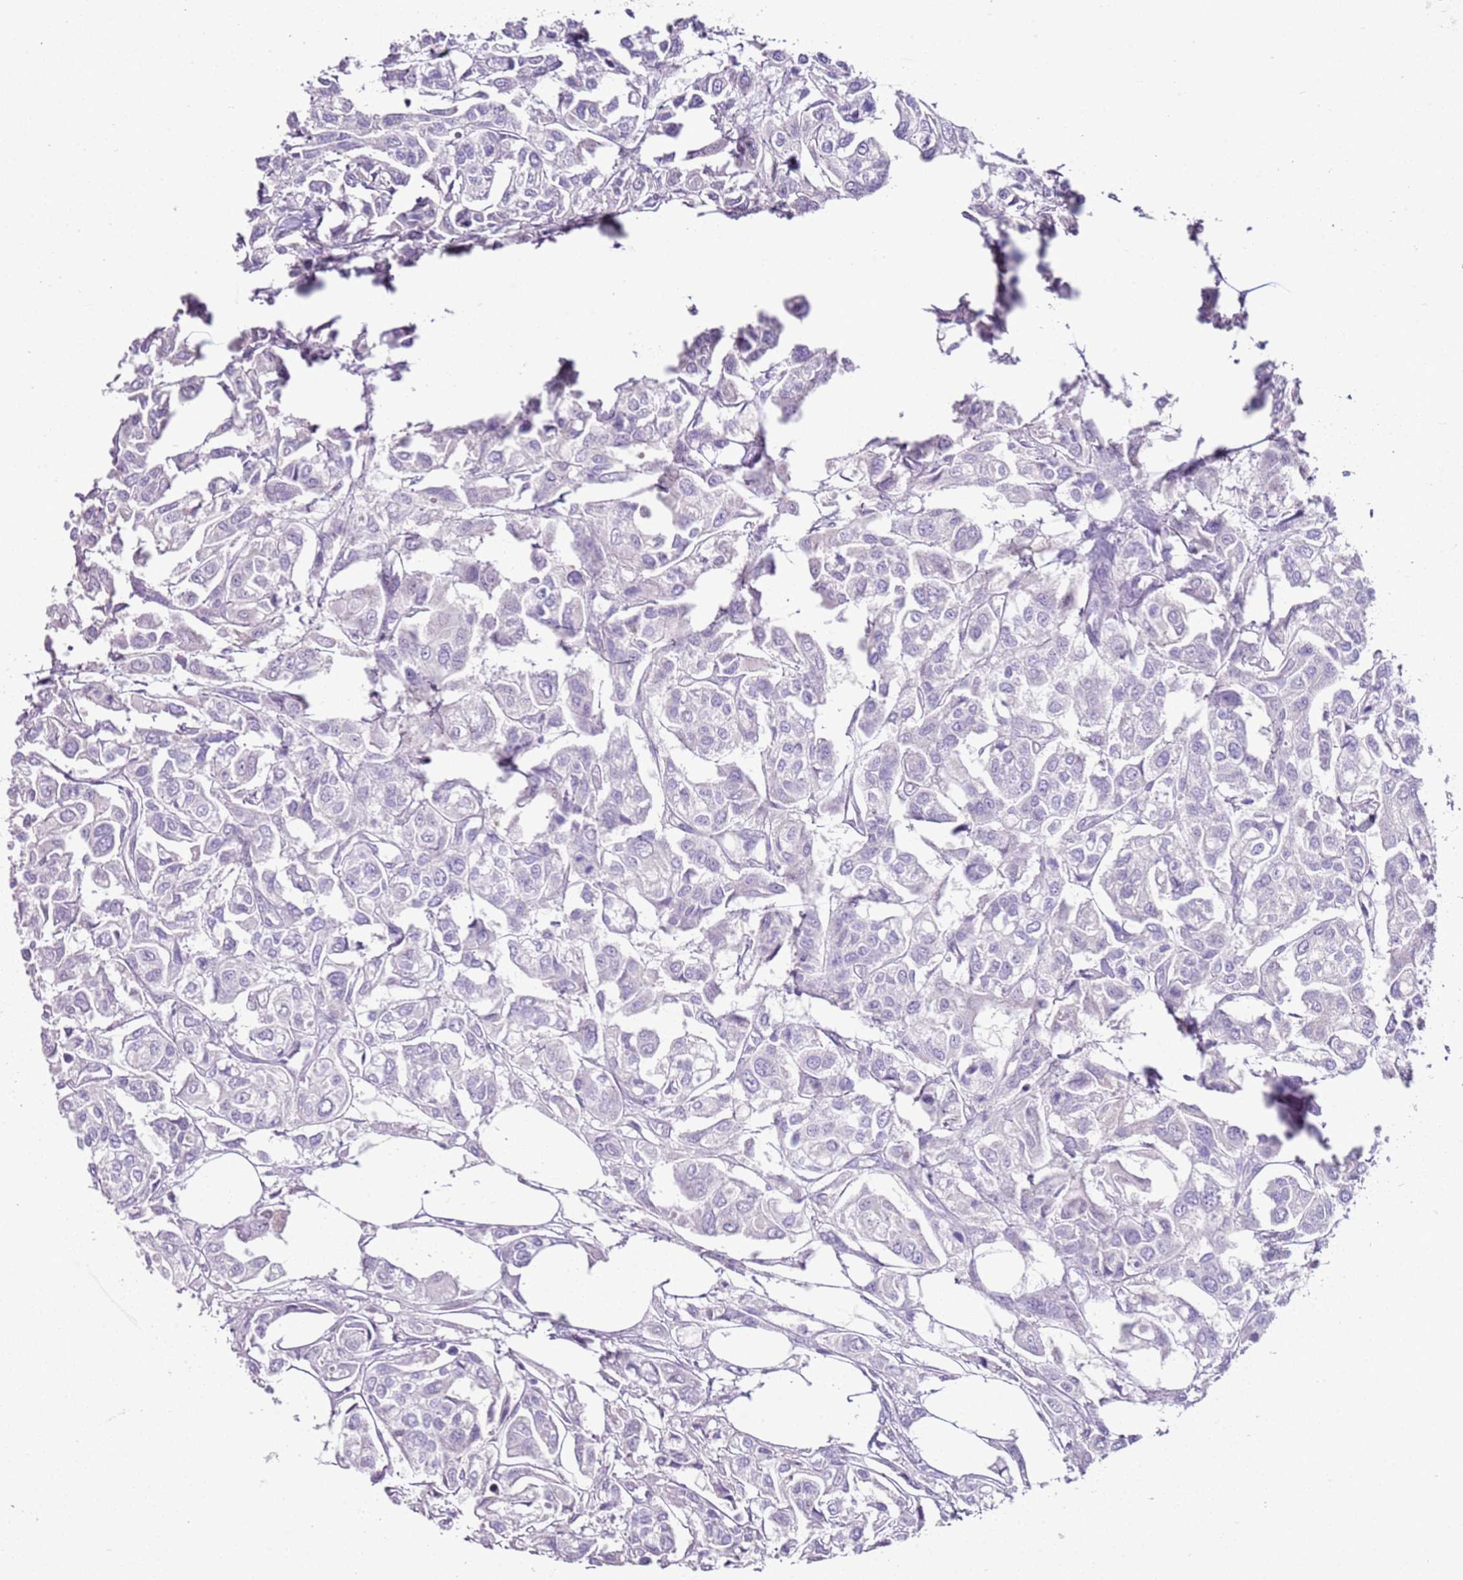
{"staining": {"intensity": "negative", "quantity": "none", "location": "none"}, "tissue": "urothelial cancer", "cell_type": "Tumor cells", "image_type": "cancer", "snomed": [{"axis": "morphology", "description": "Urothelial carcinoma, High grade"}, {"axis": "topography", "description": "Urinary bladder"}], "caption": "DAB immunohistochemical staining of human urothelial carcinoma (high-grade) exhibits no significant staining in tumor cells.", "gene": "IGKV3D-11", "patient": {"sex": "male", "age": 67}}